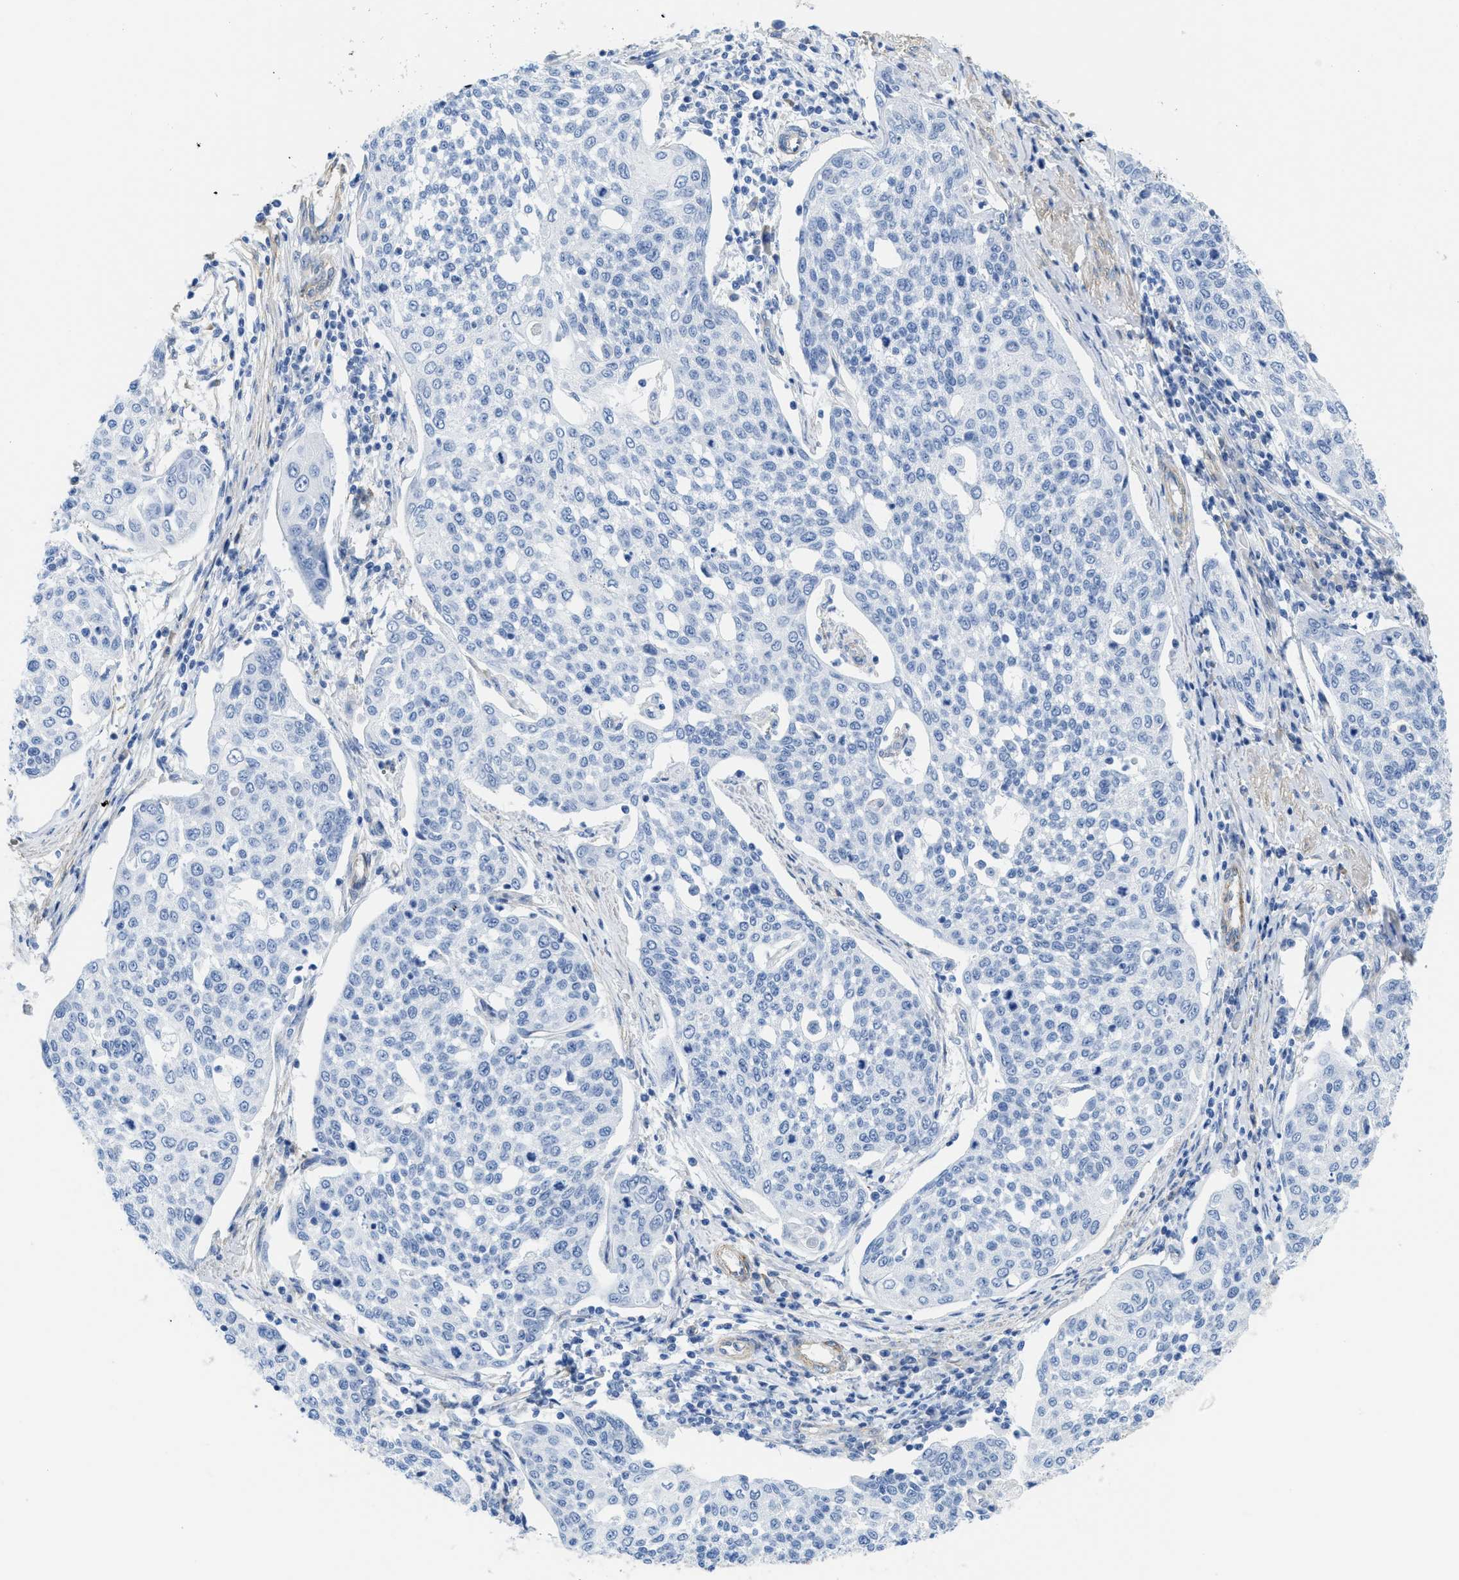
{"staining": {"intensity": "negative", "quantity": "none", "location": "none"}, "tissue": "cervical cancer", "cell_type": "Tumor cells", "image_type": "cancer", "snomed": [{"axis": "morphology", "description": "Squamous cell carcinoma, NOS"}, {"axis": "topography", "description": "Cervix"}], "caption": "DAB (3,3'-diaminobenzidine) immunohistochemical staining of human cervical cancer (squamous cell carcinoma) shows no significant expression in tumor cells.", "gene": "TUB", "patient": {"sex": "female", "age": 34}}